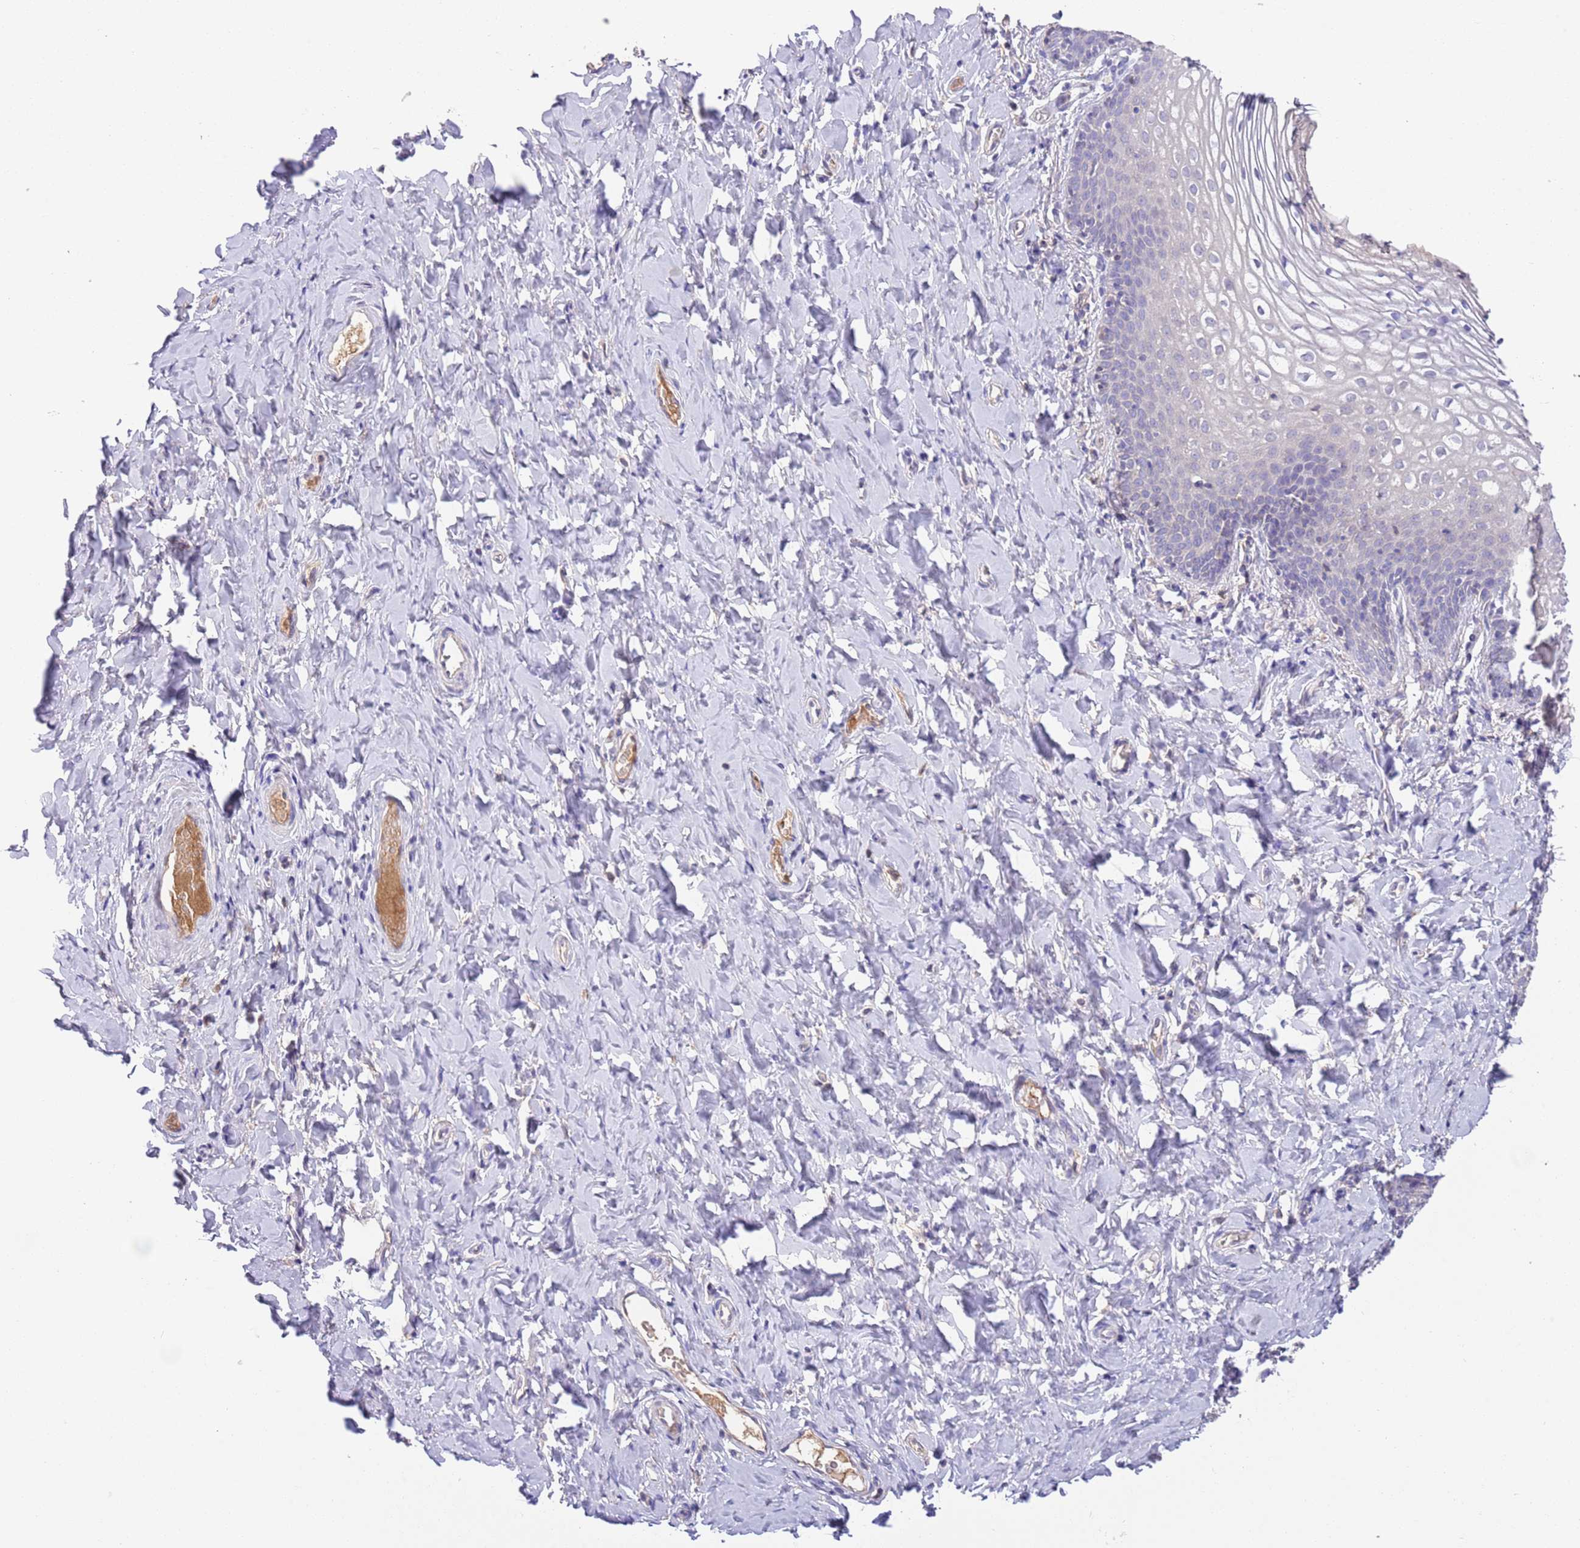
{"staining": {"intensity": "negative", "quantity": "none", "location": "none"}, "tissue": "vagina", "cell_type": "Squamous epithelial cells", "image_type": "normal", "snomed": [{"axis": "morphology", "description": "Normal tissue, NOS"}, {"axis": "topography", "description": "Vagina"}], "caption": "The image exhibits no staining of squamous epithelial cells in benign vagina.", "gene": "IGFL4", "patient": {"sex": "female", "age": 60}}